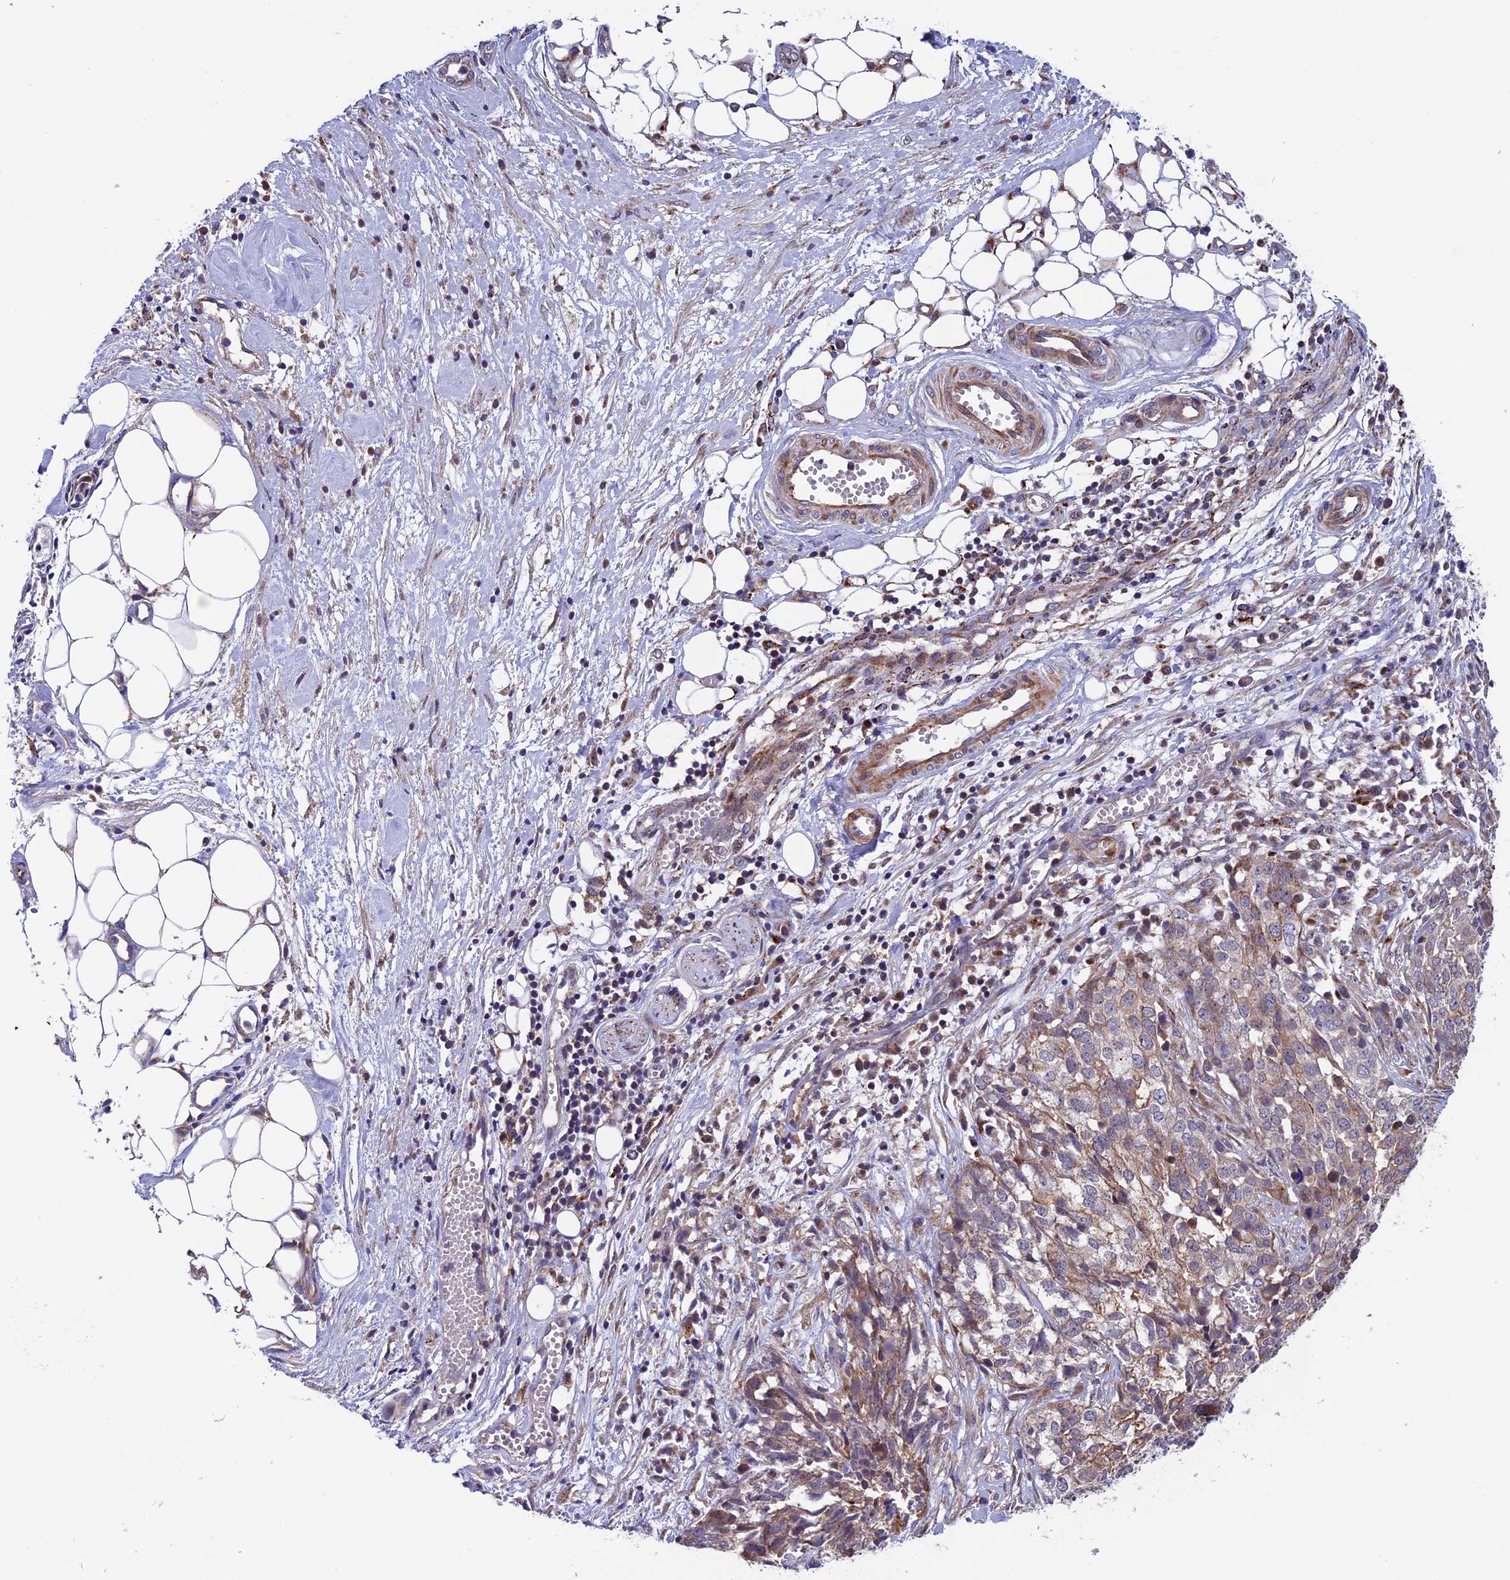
{"staining": {"intensity": "weak", "quantity": ">75%", "location": "cytoplasmic/membranous"}, "tissue": "ovarian cancer", "cell_type": "Tumor cells", "image_type": "cancer", "snomed": [{"axis": "morphology", "description": "Cystadenocarcinoma, serous, NOS"}, {"axis": "topography", "description": "Soft tissue"}, {"axis": "topography", "description": "Ovary"}], "caption": "Ovarian serous cystadenocarcinoma was stained to show a protein in brown. There is low levels of weak cytoplasmic/membranous expression in about >75% of tumor cells.", "gene": "RNF17", "patient": {"sex": "female", "age": 57}}